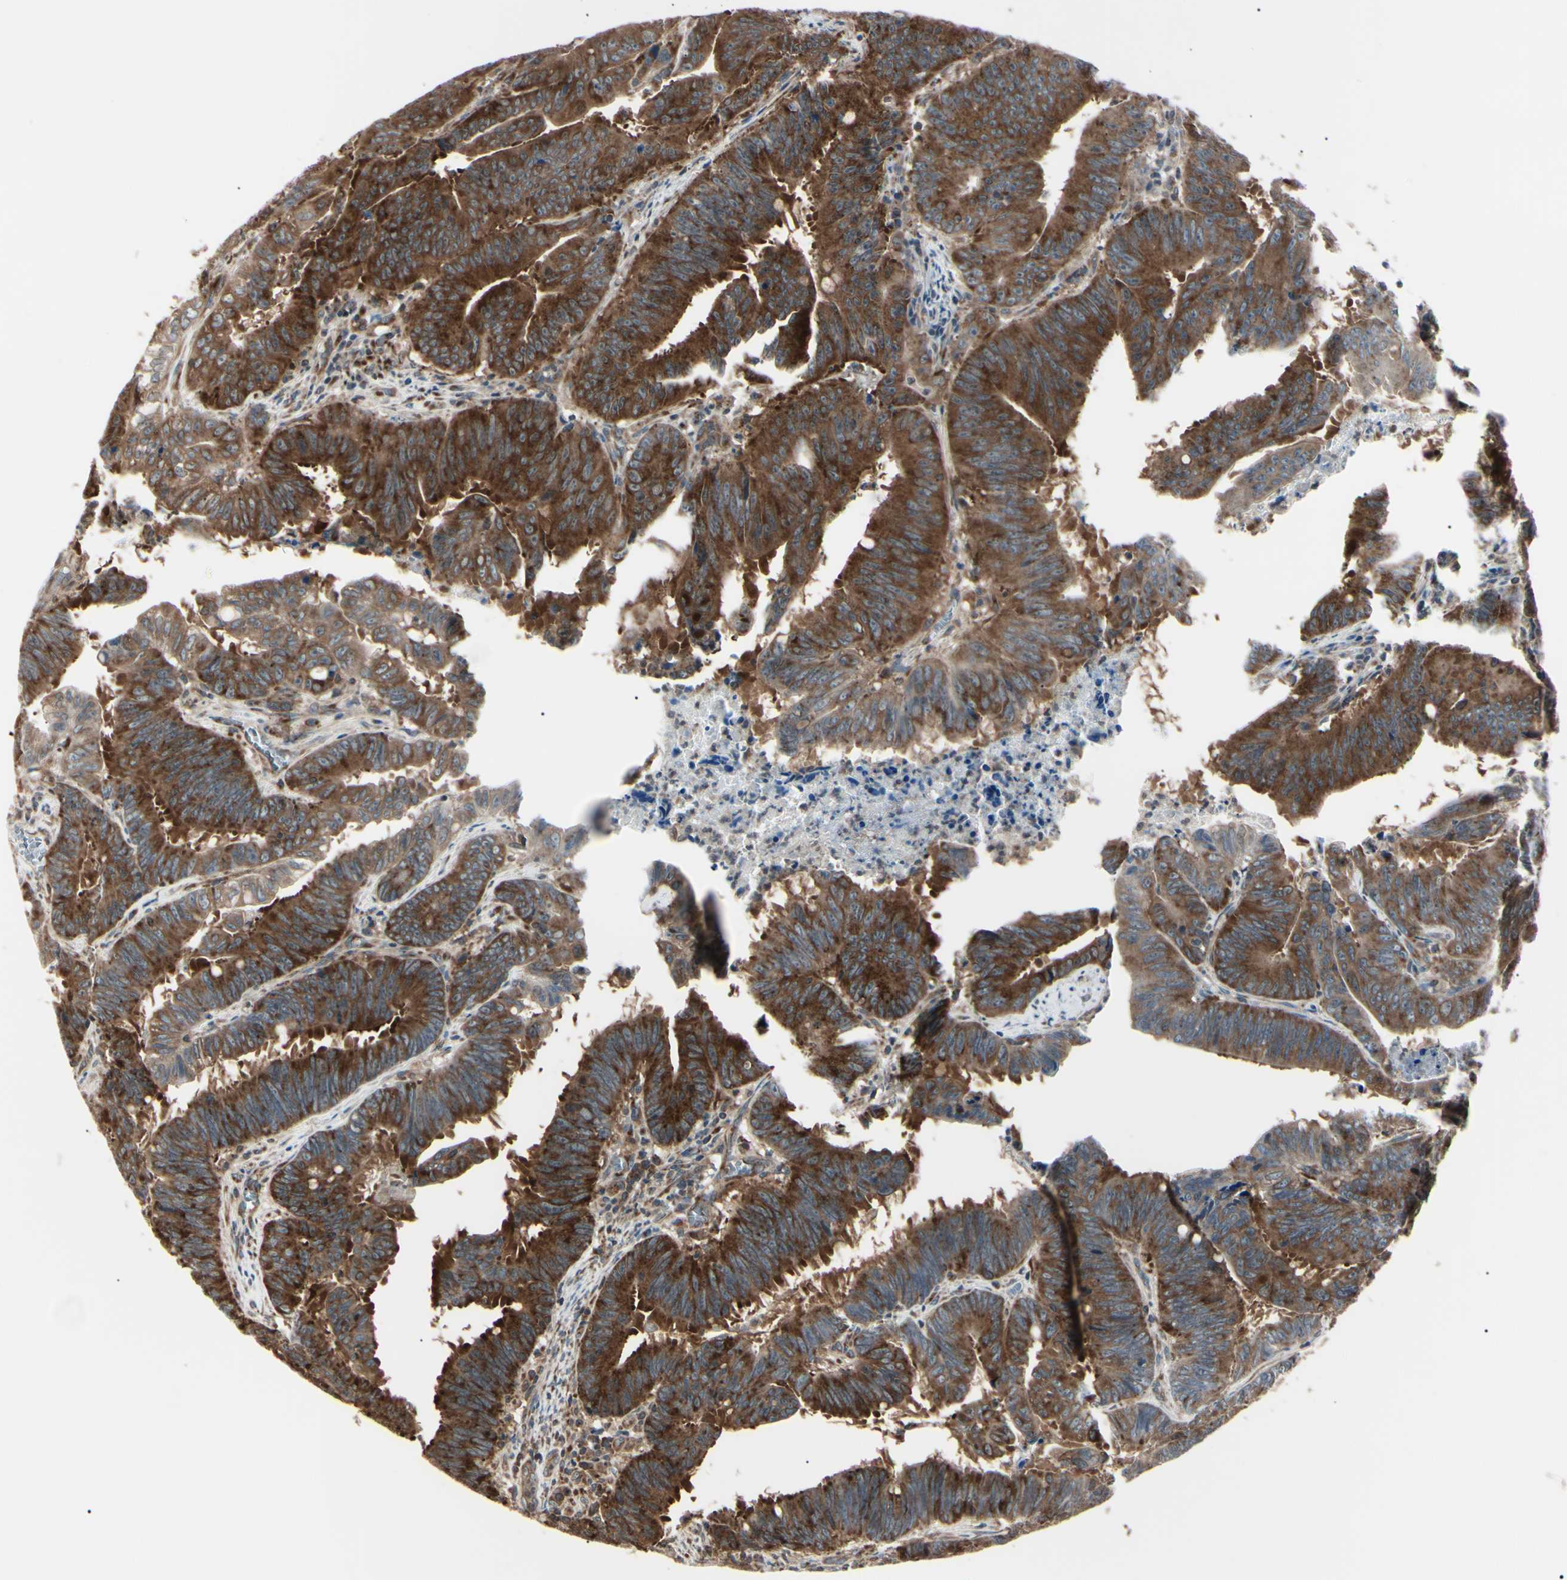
{"staining": {"intensity": "strong", "quantity": ">75%", "location": "cytoplasmic/membranous"}, "tissue": "colorectal cancer", "cell_type": "Tumor cells", "image_type": "cancer", "snomed": [{"axis": "morphology", "description": "Adenocarcinoma, NOS"}, {"axis": "topography", "description": "Colon"}], "caption": "Protein staining of colorectal cancer tissue exhibits strong cytoplasmic/membranous positivity in about >75% of tumor cells.", "gene": "MAPRE1", "patient": {"sex": "male", "age": 45}}